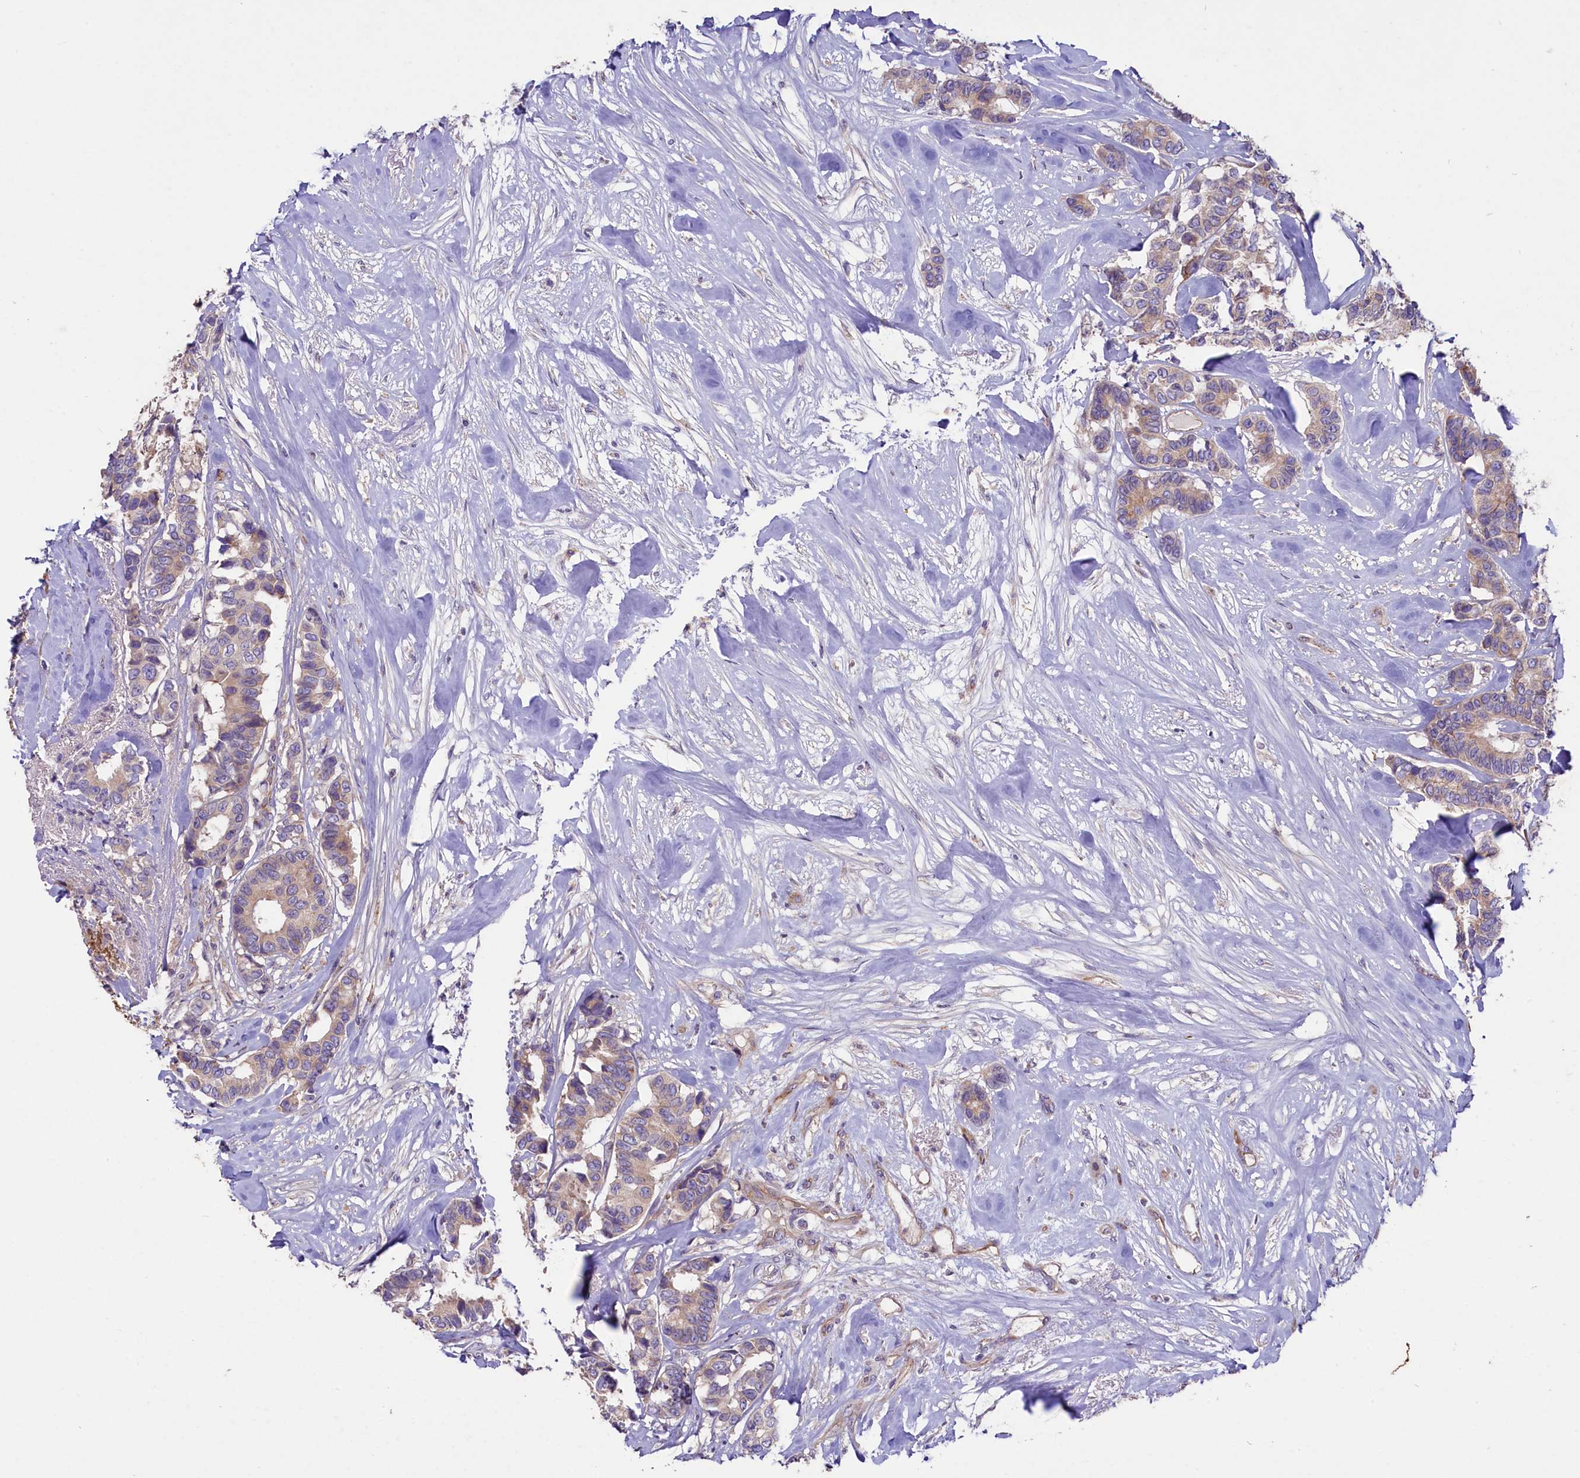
{"staining": {"intensity": "weak", "quantity": ">75%", "location": "cytoplasmic/membranous"}, "tissue": "breast cancer", "cell_type": "Tumor cells", "image_type": "cancer", "snomed": [{"axis": "morphology", "description": "Duct carcinoma"}, {"axis": "topography", "description": "Breast"}], "caption": "An image of breast cancer (invasive ductal carcinoma) stained for a protein demonstrates weak cytoplasmic/membranous brown staining in tumor cells.", "gene": "CD99L2", "patient": {"sex": "female", "age": 87}}